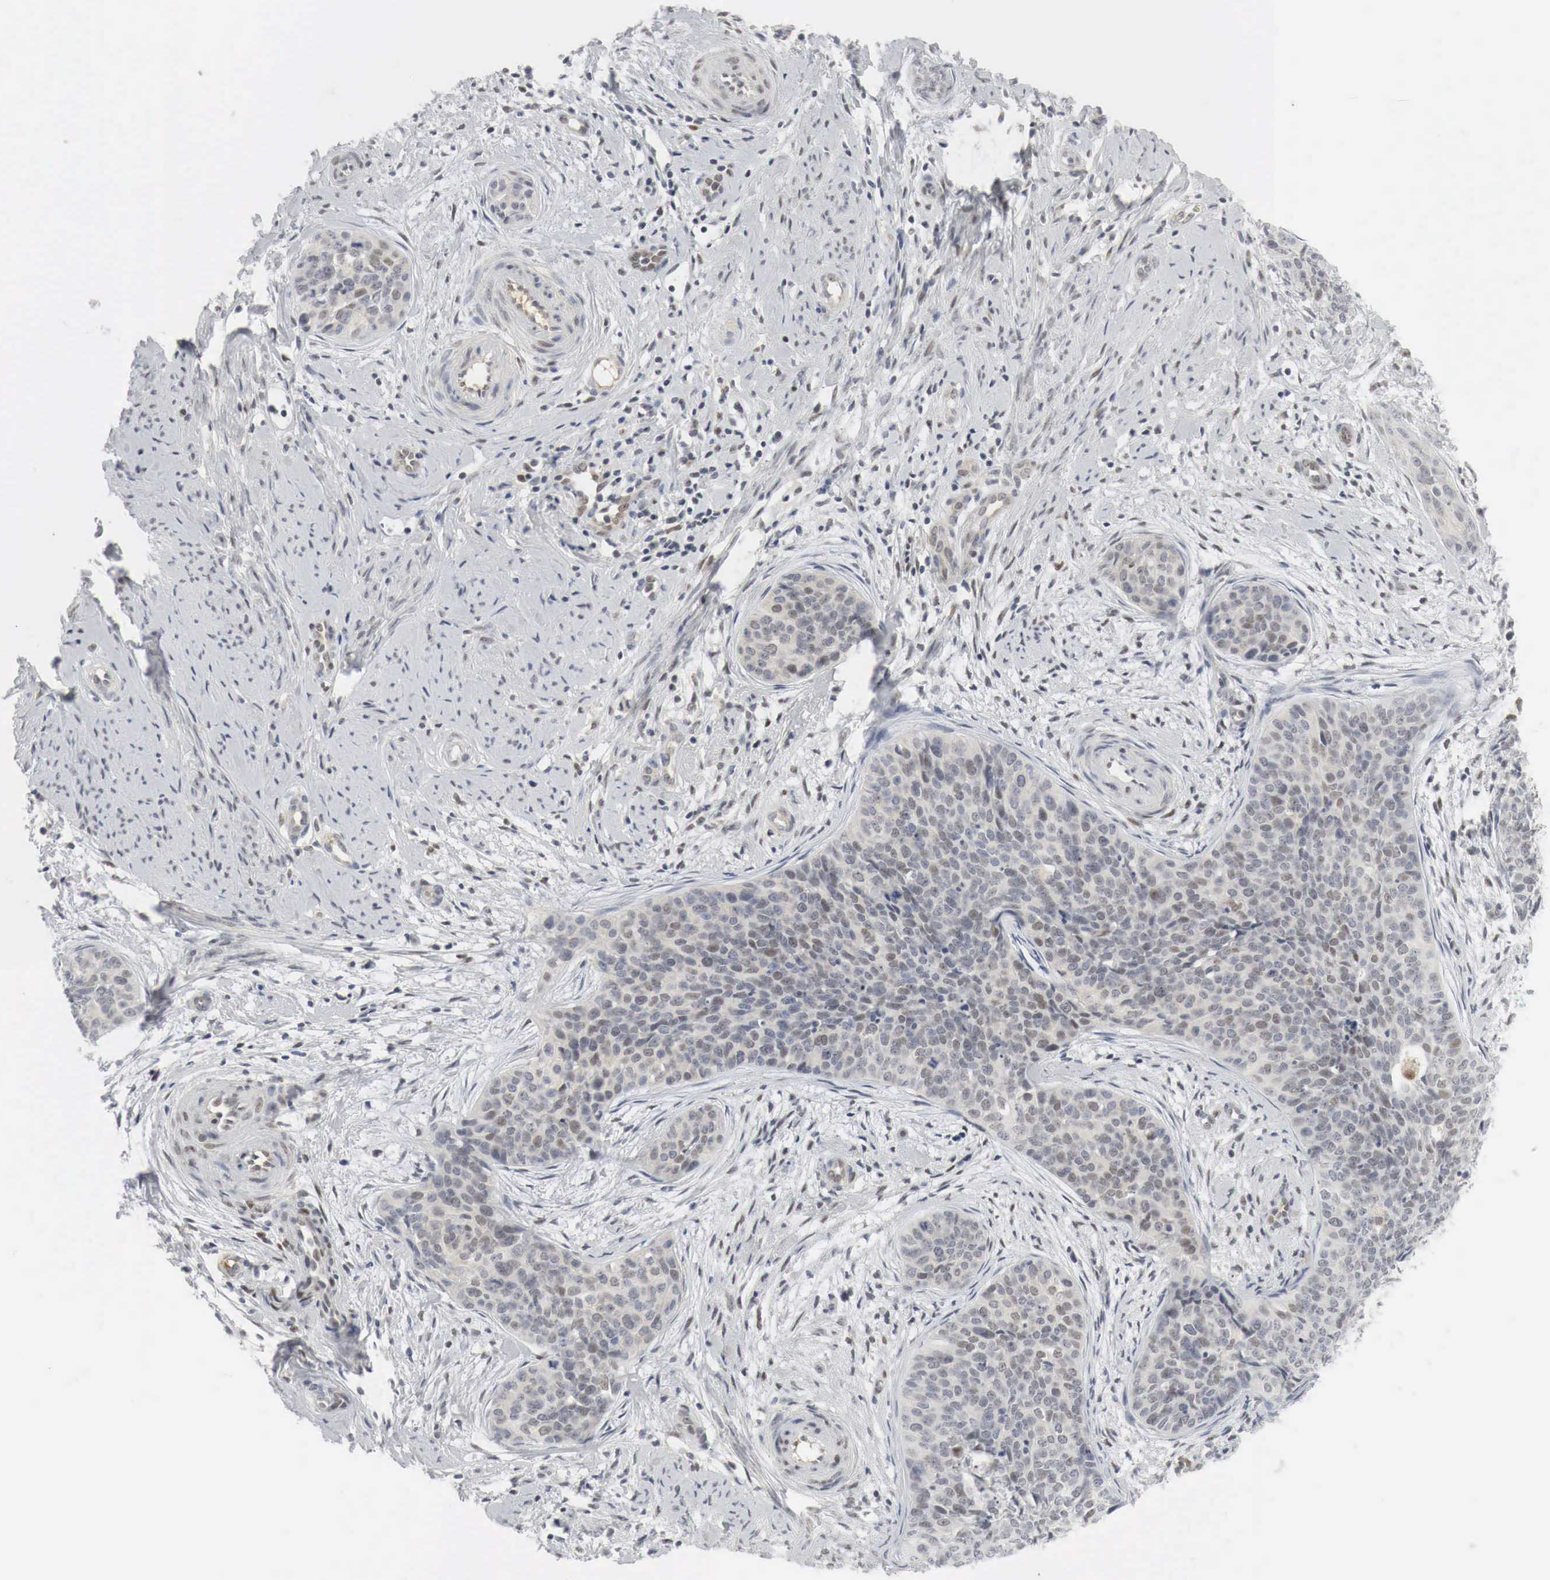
{"staining": {"intensity": "weak", "quantity": "25%-75%", "location": "cytoplasmic/membranous,nuclear"}, "tissue": "cervical cancer", "cell_type": "Tumor cells", "image_type": "cancer", "snomed": [{"axis": "morphology", "description": "Squamous cell carcinoma, NOS"}, {"axis": "topography", "description": "Cervix"}], "caption": "Immunohistochemical staining of cervical cancer reveals low levels of weak cytoplasmic/membranous and nuclear expression in about 25%-75% of tumor cells.", "gene": "MYC", "patient": {"sex": "female", "age": 34}}